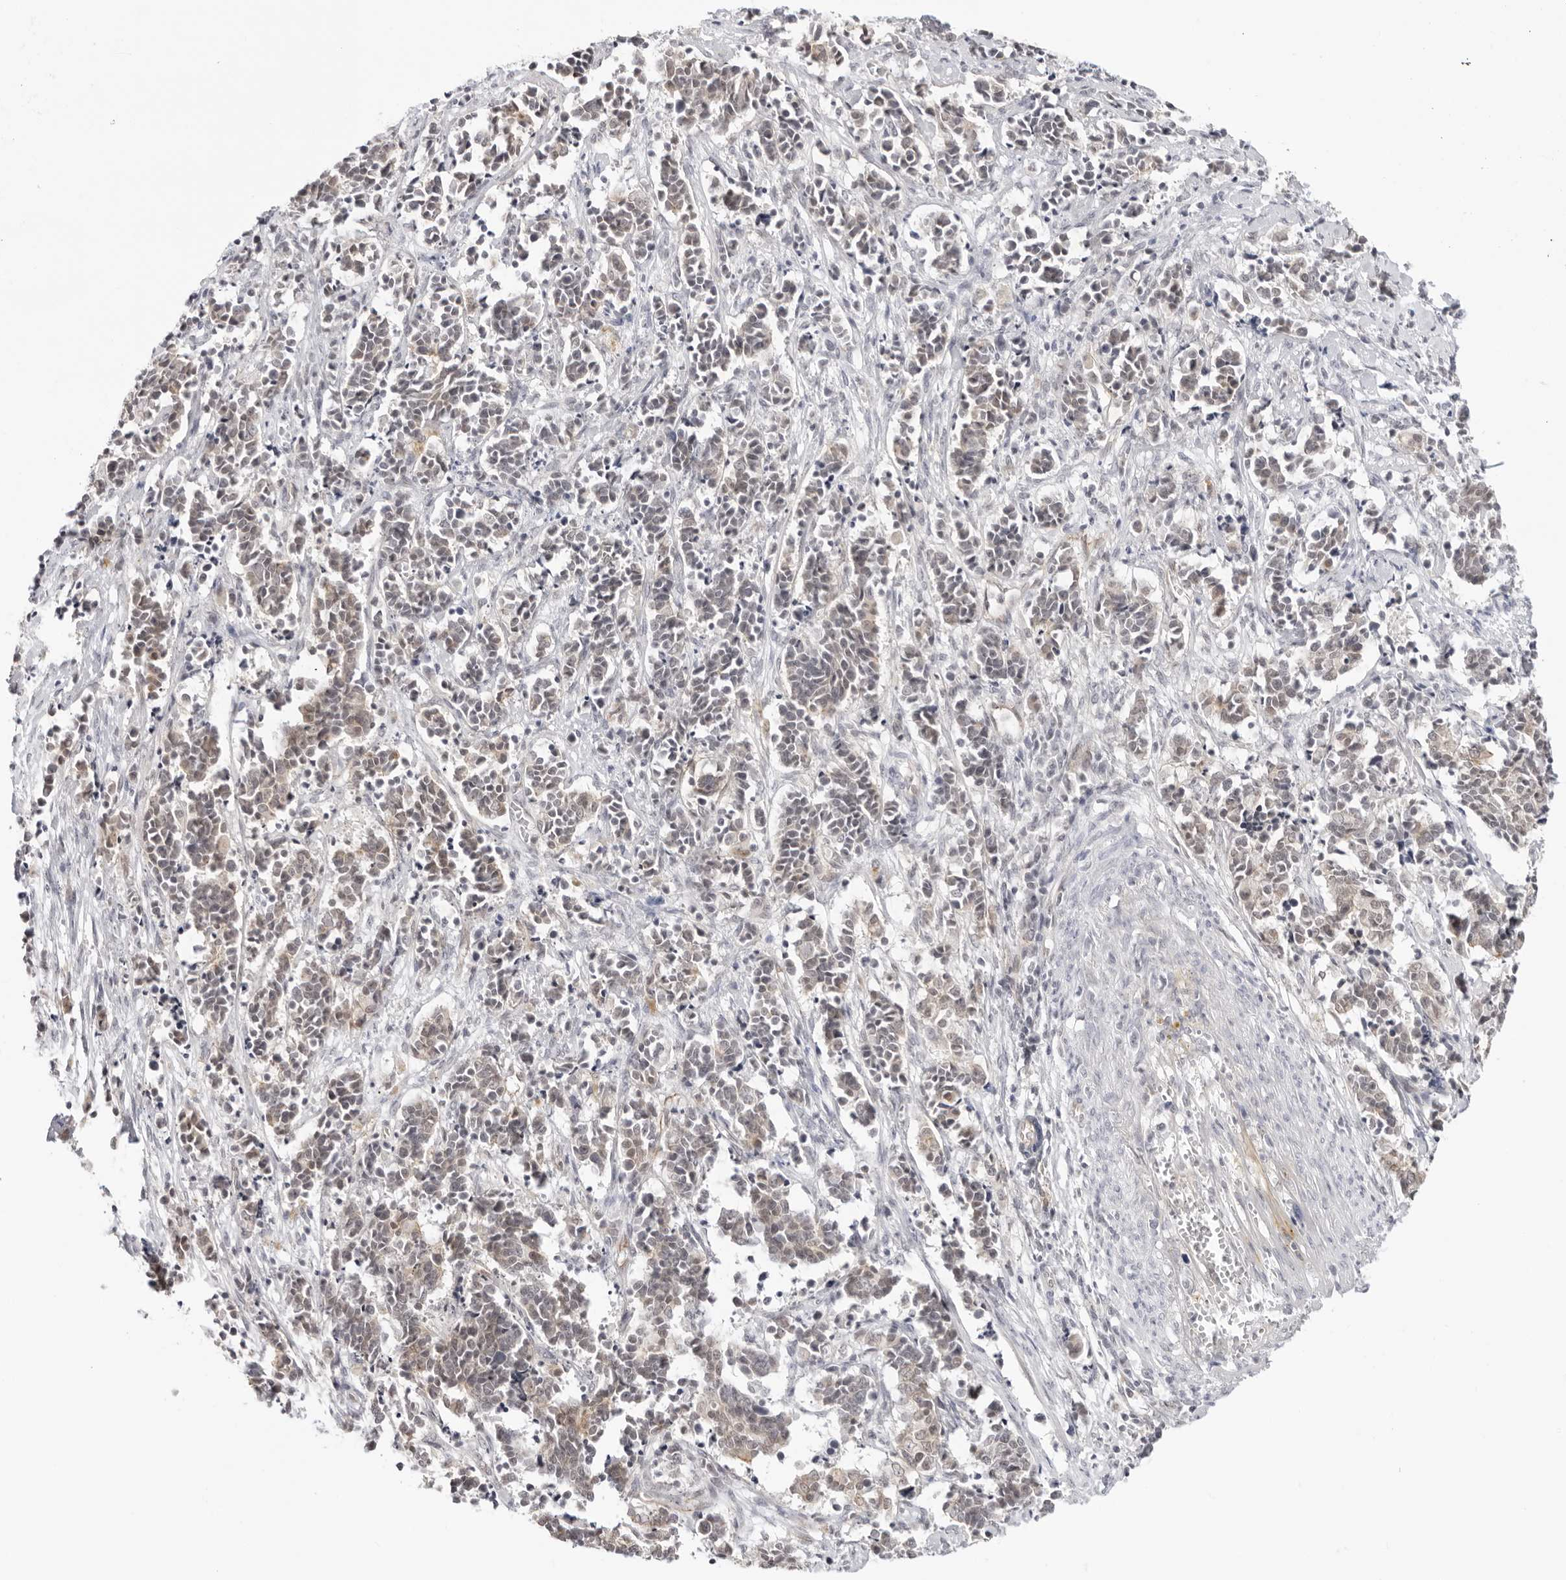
{"staining": {"intensity": "weak", "quantity": "<25%", "location": "cytoplasmic/membranous"}, "tissue": "cervical cancer", "cell_type": "Tumor cells", "image_type": "cancer", "snomed": [{"axis": "morphology", "description": "Normal tissue, NOS"}, {"axis": "morphology", "description": "Squamous cell carcinoma, NOS"}, {"axis": "topography", "description": "Cervix"}], "caption": "Immunohistochemistry micrograph of neoplastic tissue: cervical squamous cell carcinoma stained with DAB (3,3'-diaminobenzidine) exhibits no significant protein expression in tumor cells. (DAB immunohistochemistry (IHC) visualized using brightfield microscopy, high magnification).", "gene": "TRAPPC3", "patient": {"sex": "female", "age": 35}}